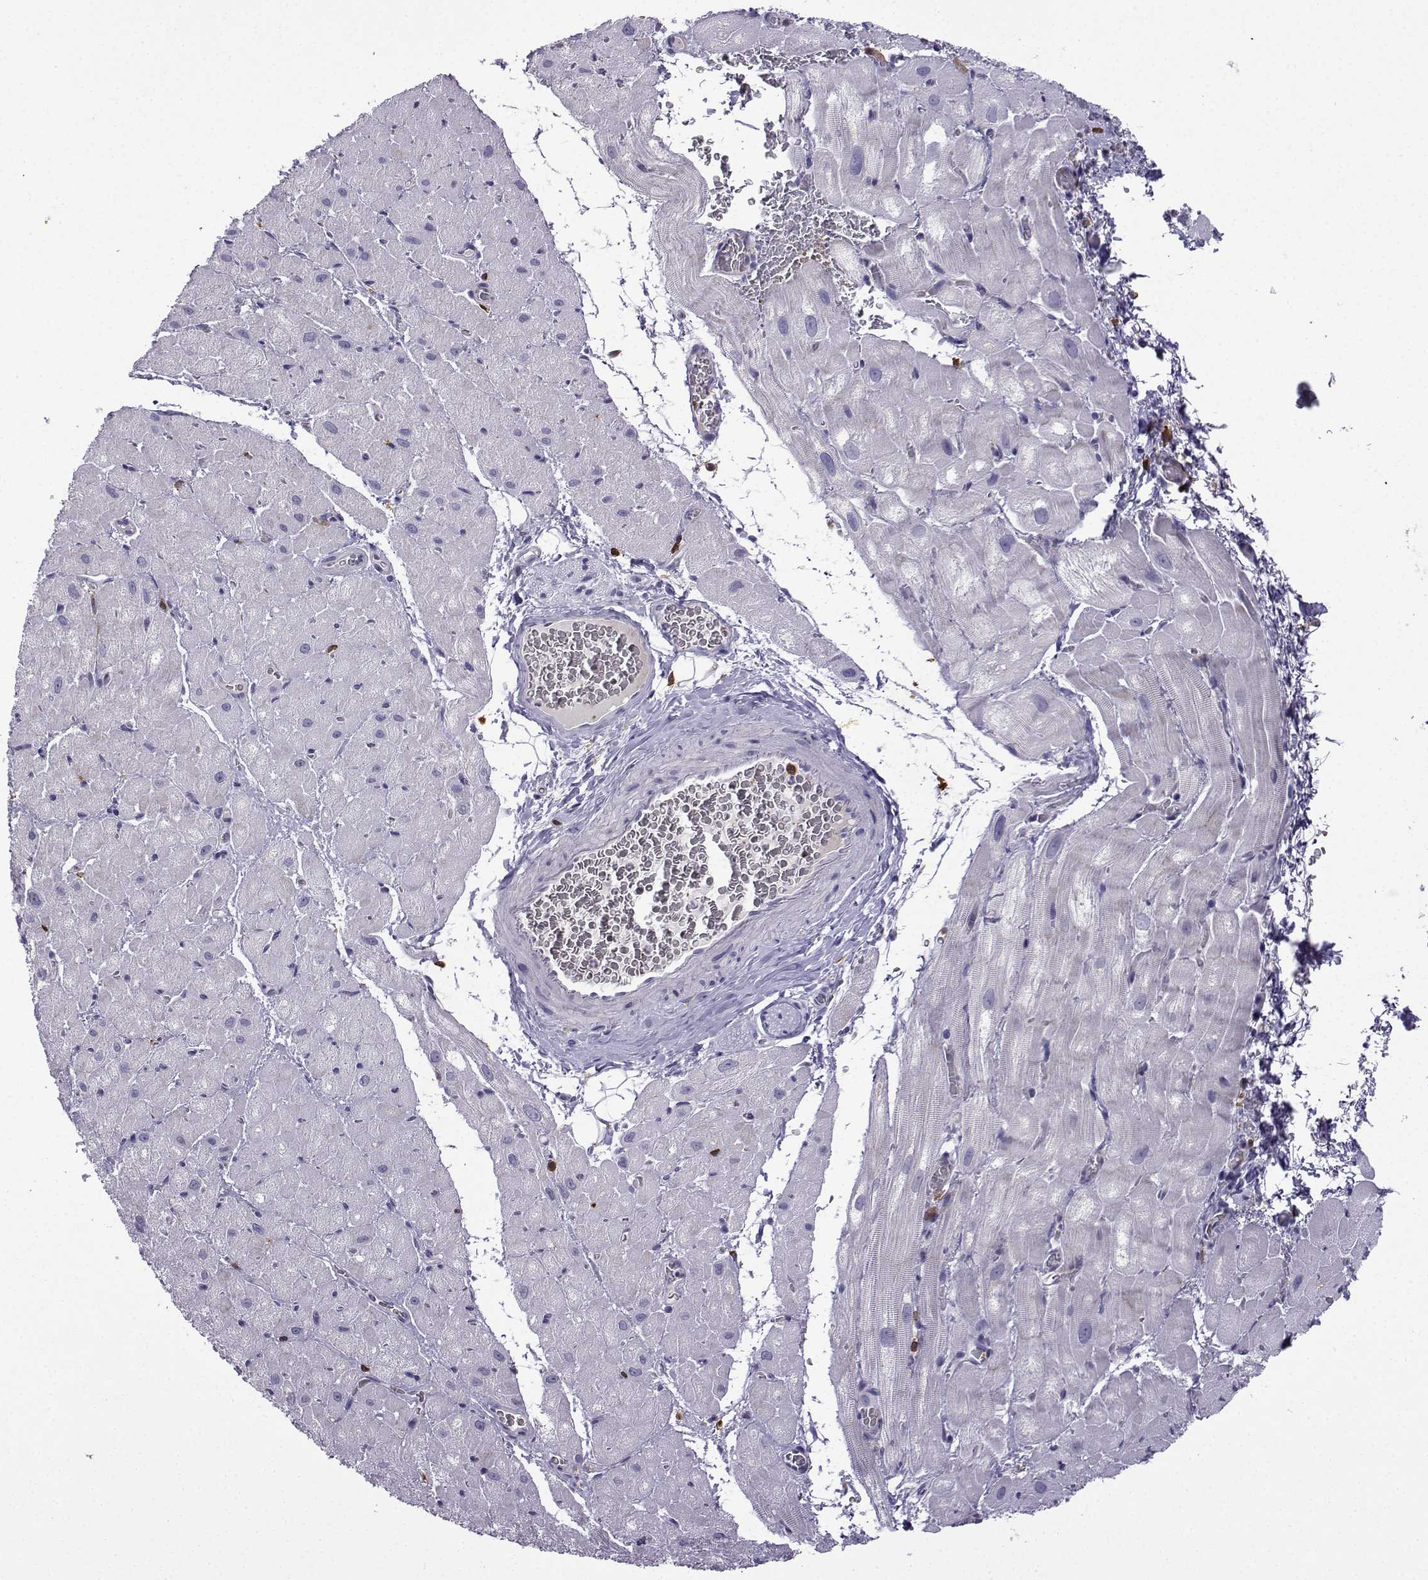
{"staining": {"intensity": "negative", "quantity": "none", "location": "none"}, "tissue": "heart muscle", "cell_type": "Cardiomyocytes", "image_type": "normal", "snomed": [{"axis": "morphology", "description": "Normal tissue, NOS"}, {"axis": "topography", "description": "Heart"}], "caption": "The photomicrograph displays no staining of cardiomyocytes in unremarkable heart muscle.", "gene": "DOCK10", "patient": {"sex": "male", "age": 61}}